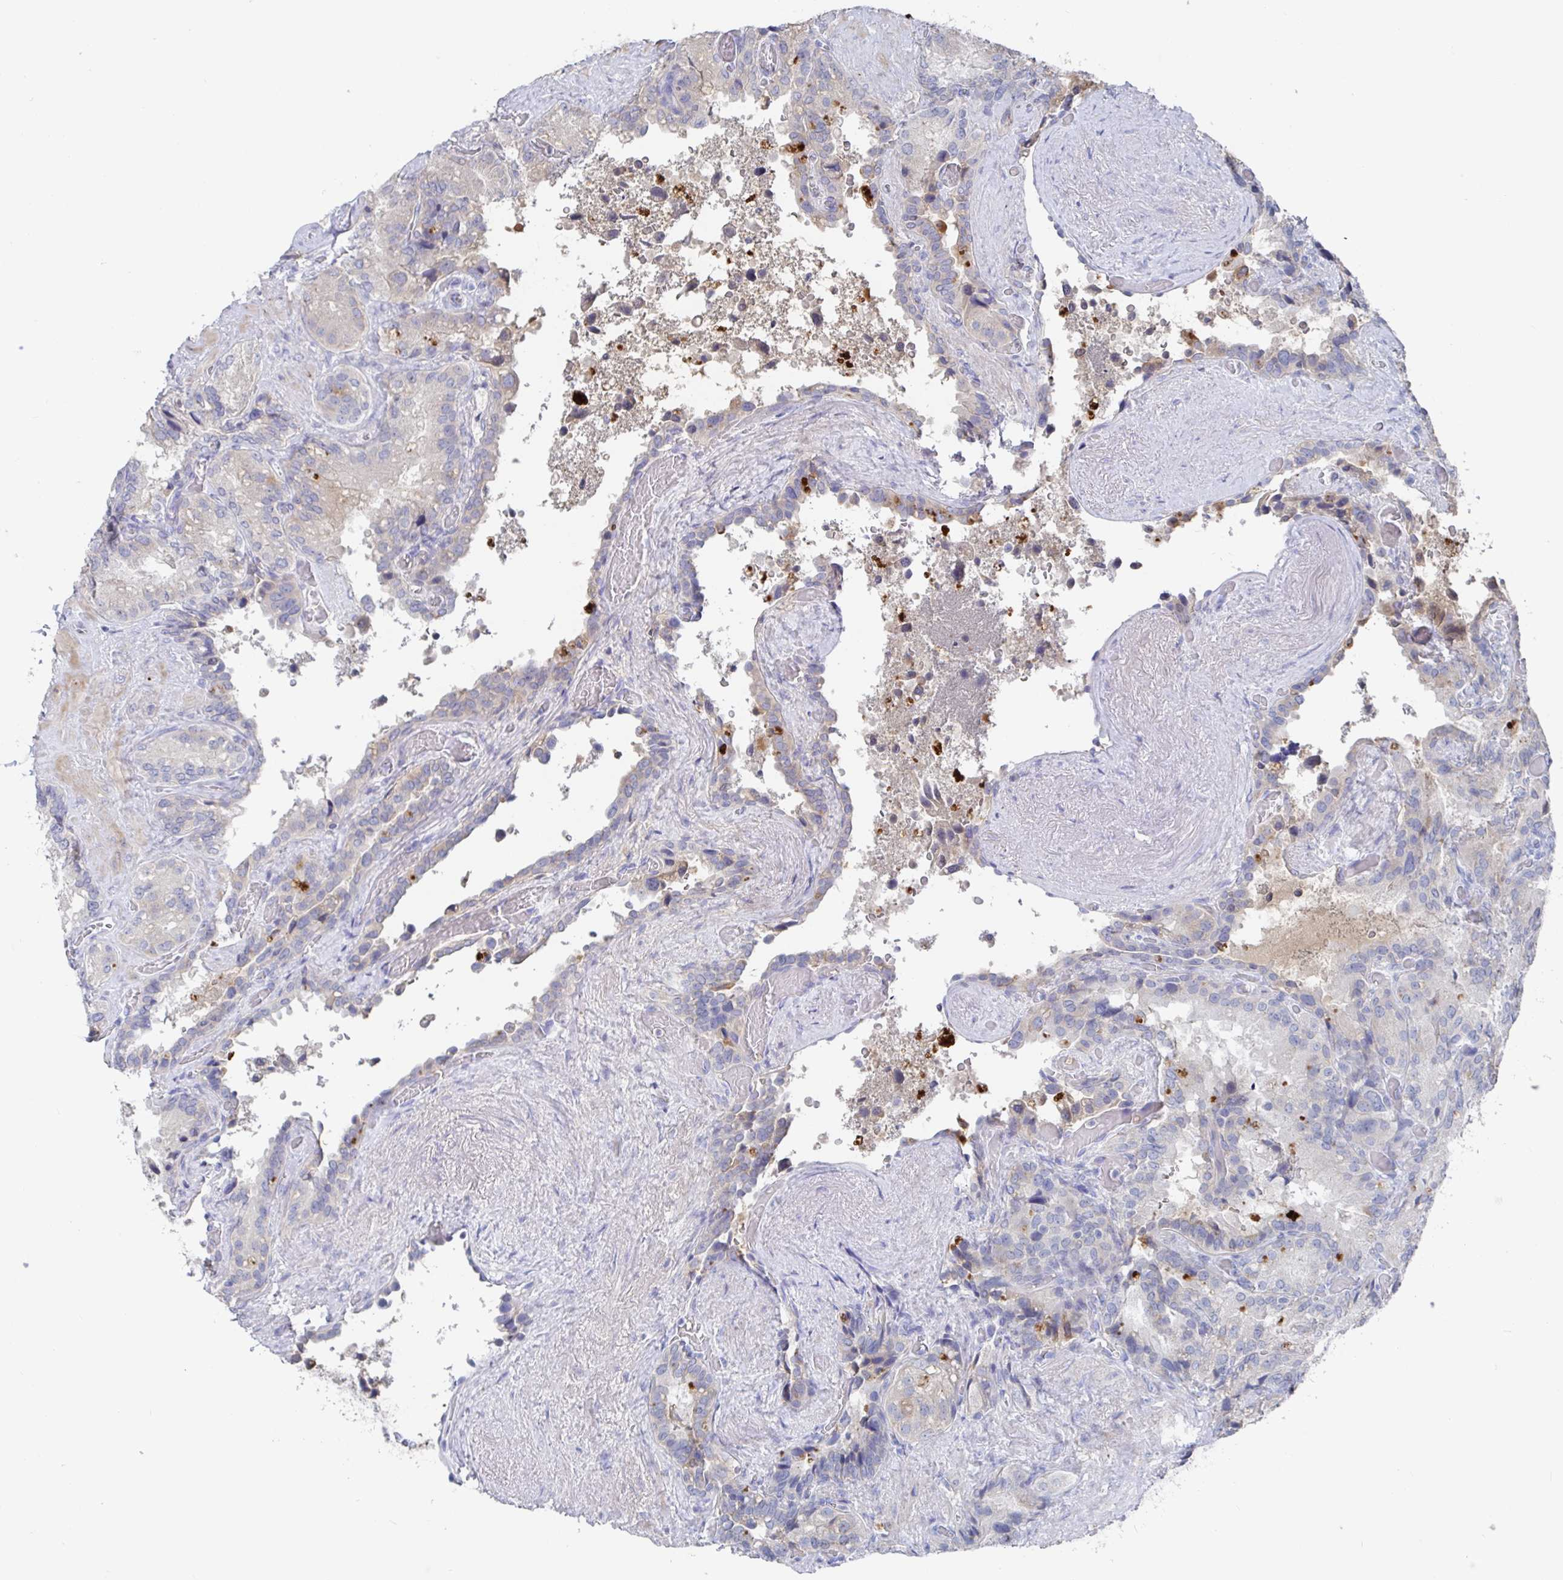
{"staining": {"intensity": "weak", "quantity": "<25%", "location": "cytoplasmic/membranous"}, "tissue": "seminal vesicle", "cell_type": "Glandular cells", "image_type": "normal", "snomed": [{"axis": "morphology", "description": "Normal tissue, NOS"}, {"axis": "topography", "description": "Seminal veicle"}], "caption": "Immunohistochemistry histopathology image of normal human seminal vesicle stained for a protein (brown), which reveals no staining in glandular cells.", "gene": "GPR148", "patient": {"sex": "male", "age": 60}}